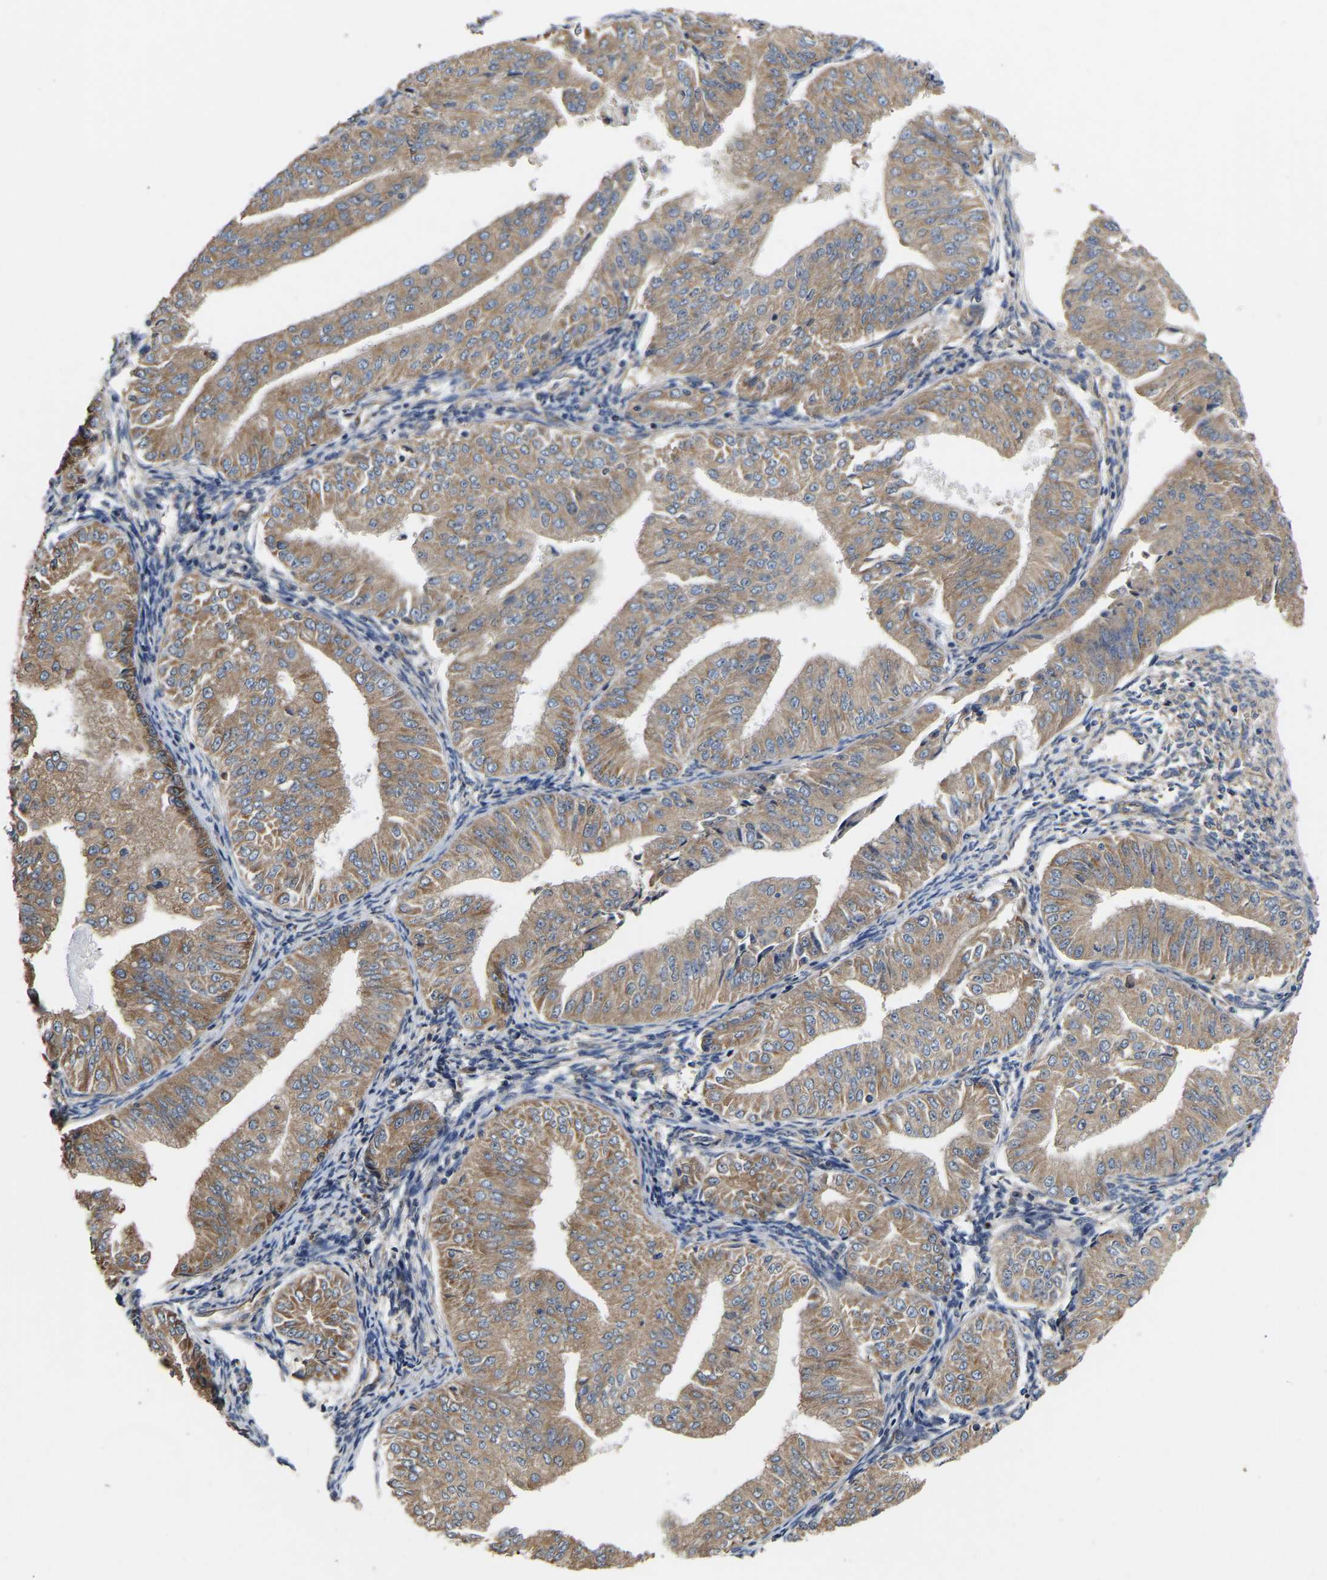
{"staining": {"intensity": "moderate", "quantity": ">75%", "location": "cytoplasmic/membranous"}, "tissue": "endometrial cancer", "cell_type": "Tumor cells", "image_type": "cancer", "snomed": [{"axis": "morphology", "description": "Normal tissue, NOS"}, {"axis": "morphology", "description": "Adenocarcinoma, NOS"}, {"axis": "topography", "description": "Endometrium"}], "caption": "Human endometrial adenocarcinoma stained with a protein marker reveals moderate staining in tumor cells.", "gene": "AIMP2", "patient": {"sex": "female", "age": 53}}